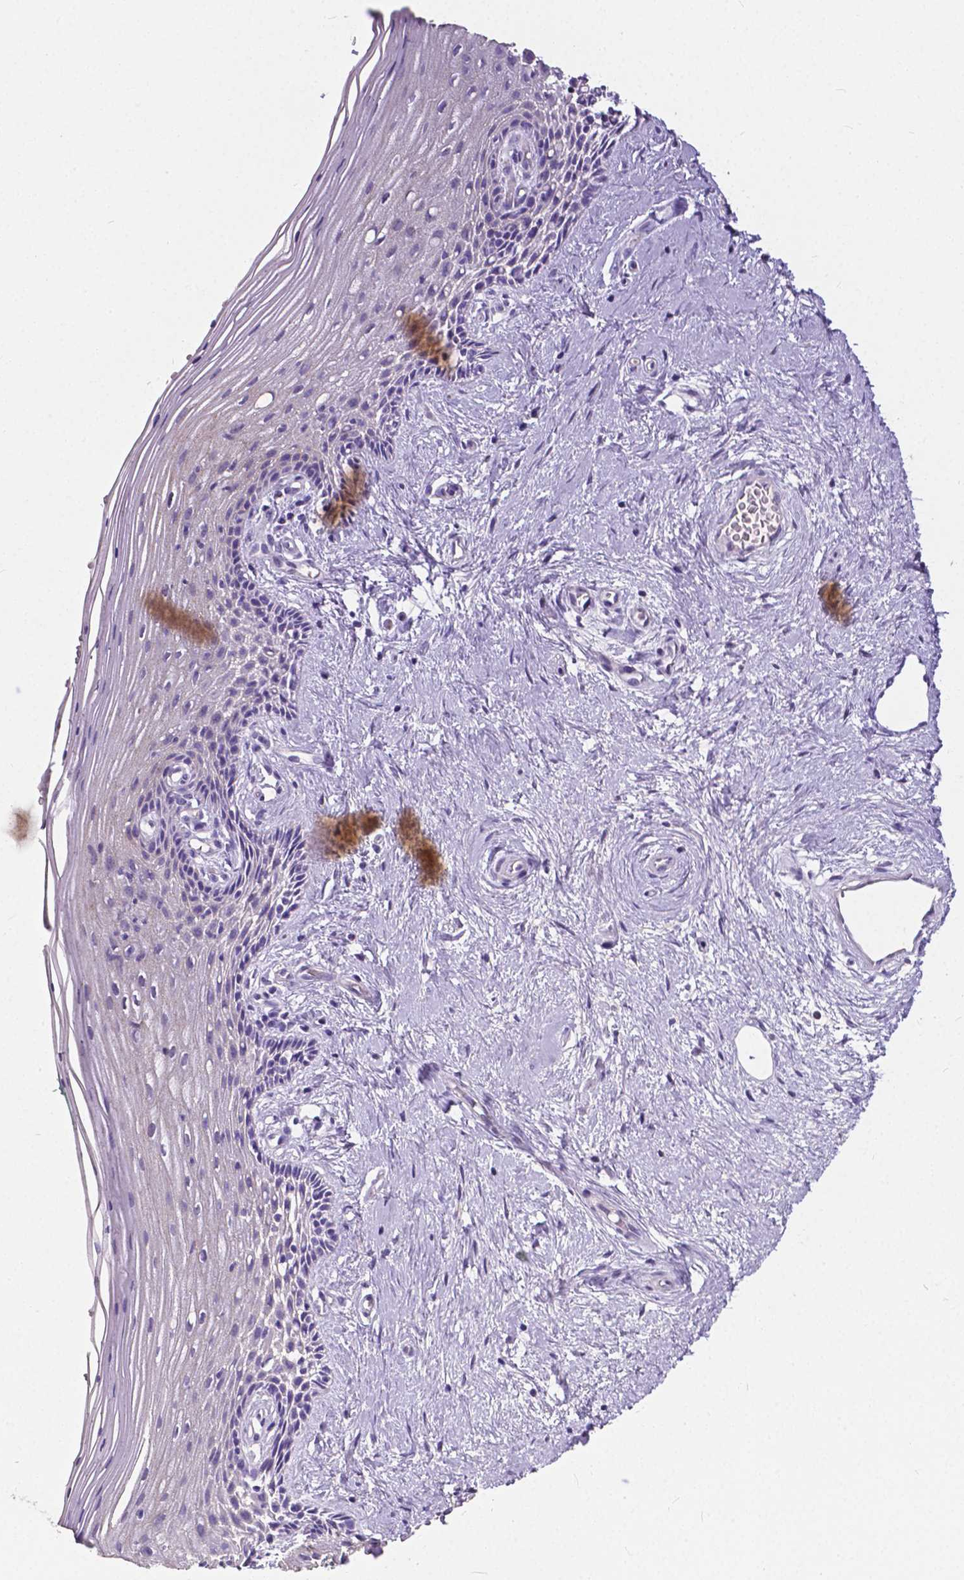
{"staining": {"intensity": "weak", "quantity": "<25%", "location": "cytoplasmic/membranous"}, "tissue": "vagina", "cell_type": "Squamous epithelial cells", "image_type": "normal", "snomed": [{"axis": "morphology", "description": "Normal tissue, NOS"}, {"axis": "topography", "description": "Vagina"}], "caption": "Immunohistochemical staining of benign vagina demonstrates no significant positivity in squamous epithelial cells.", "gene": "OCLN", "patient": {"sex": "female", "age": 45}}